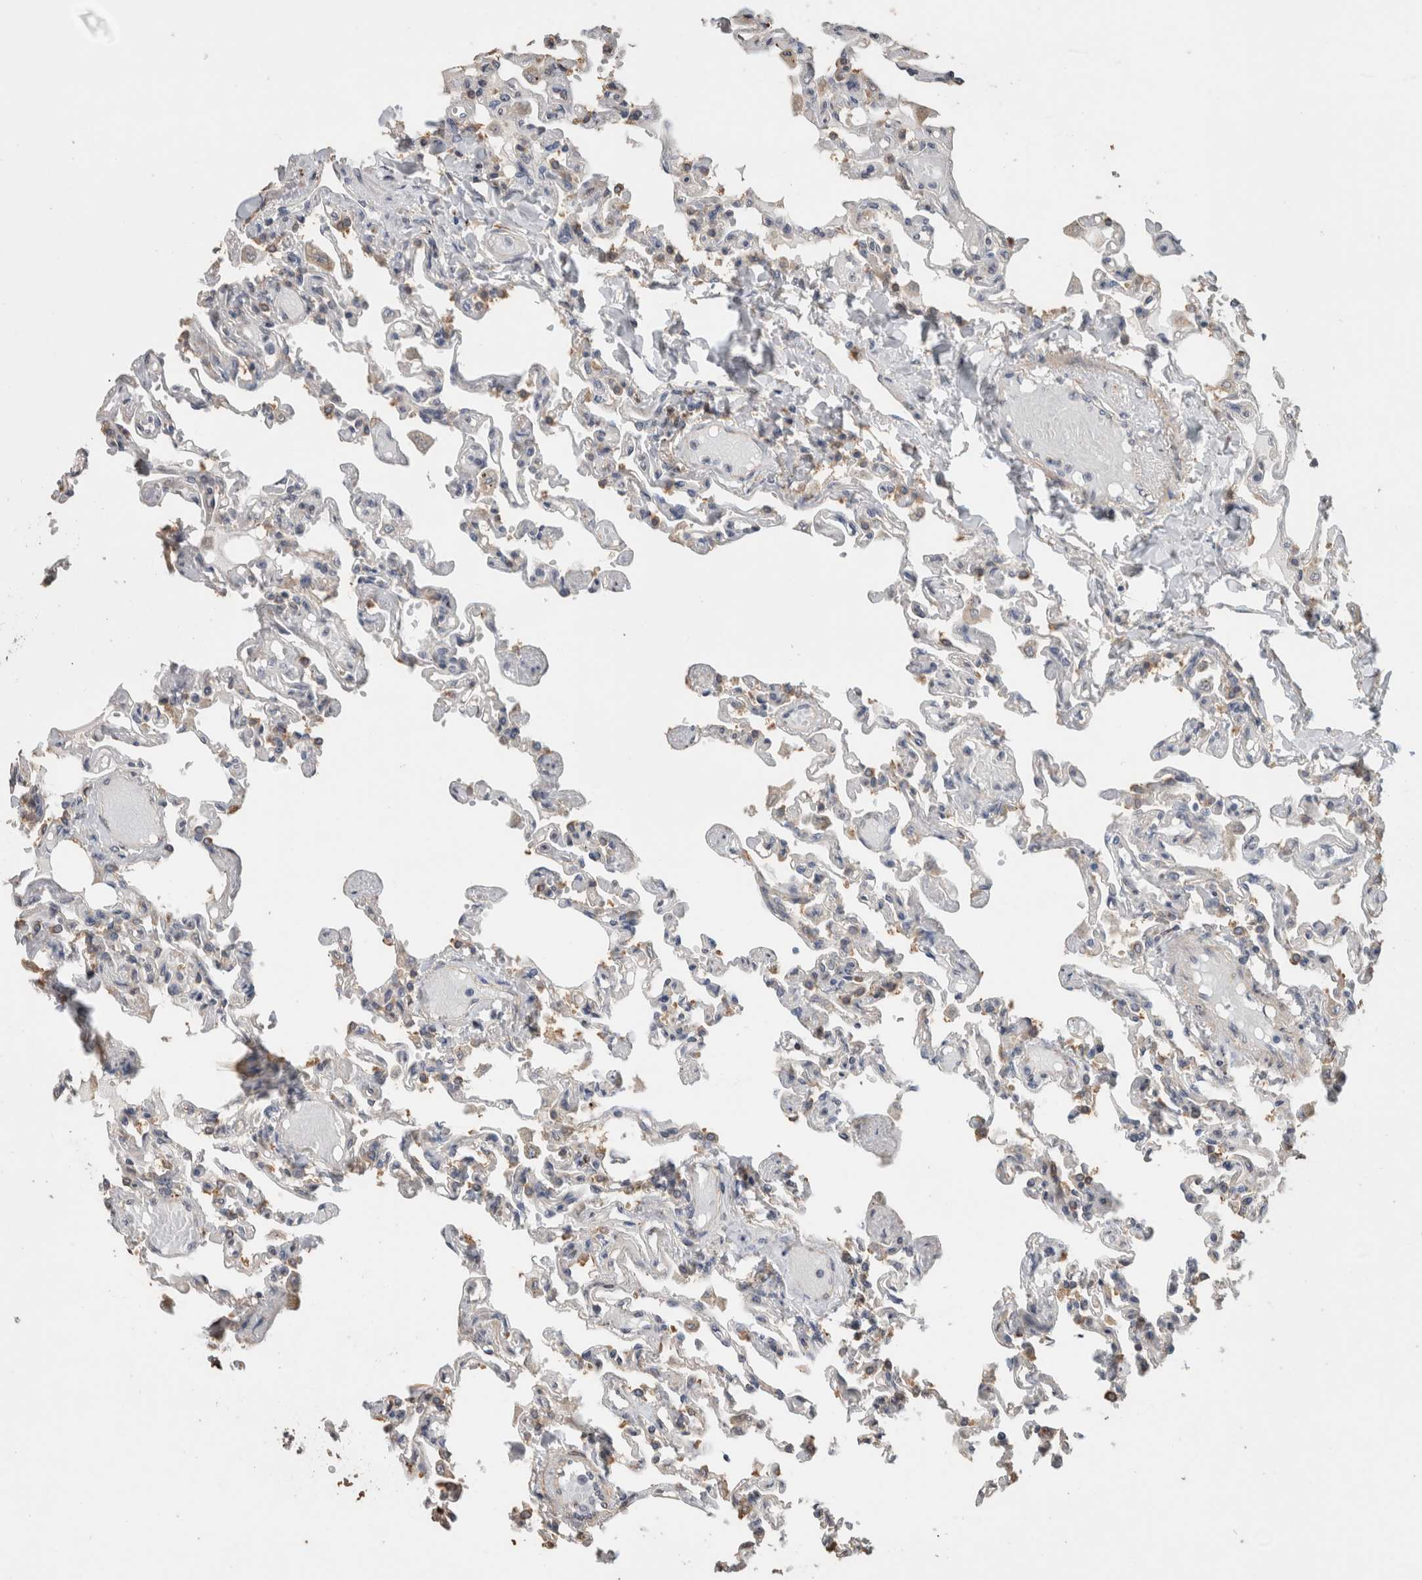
{"staining": {"intensity": "moderate", "quantity": "25%-75%", "location": "cytoplasmic/membranous"}, "tissue": "lung", "cell_type": "Alveolar cells", "image_type": "normal", "snomed": [{"axis": "morphology", "description": "Normal tissue, NOS"}, {"axis": "topography", "description": "Lung"}], "caption": "Immunohistochemistry staining of normal lung, which shows medium levels of moderate cytoplasmic/membranous positivity in approximately 25%-75% of alveolar cells indicating moderate cytoplasmic/membranous protein expression. The staining was performed using DAB (brown) for protein detection and nuclei were counterstained in hematoxylin (blue).", "gene": "CLIP1", "patient": {"sex": "male", "age": 21}}